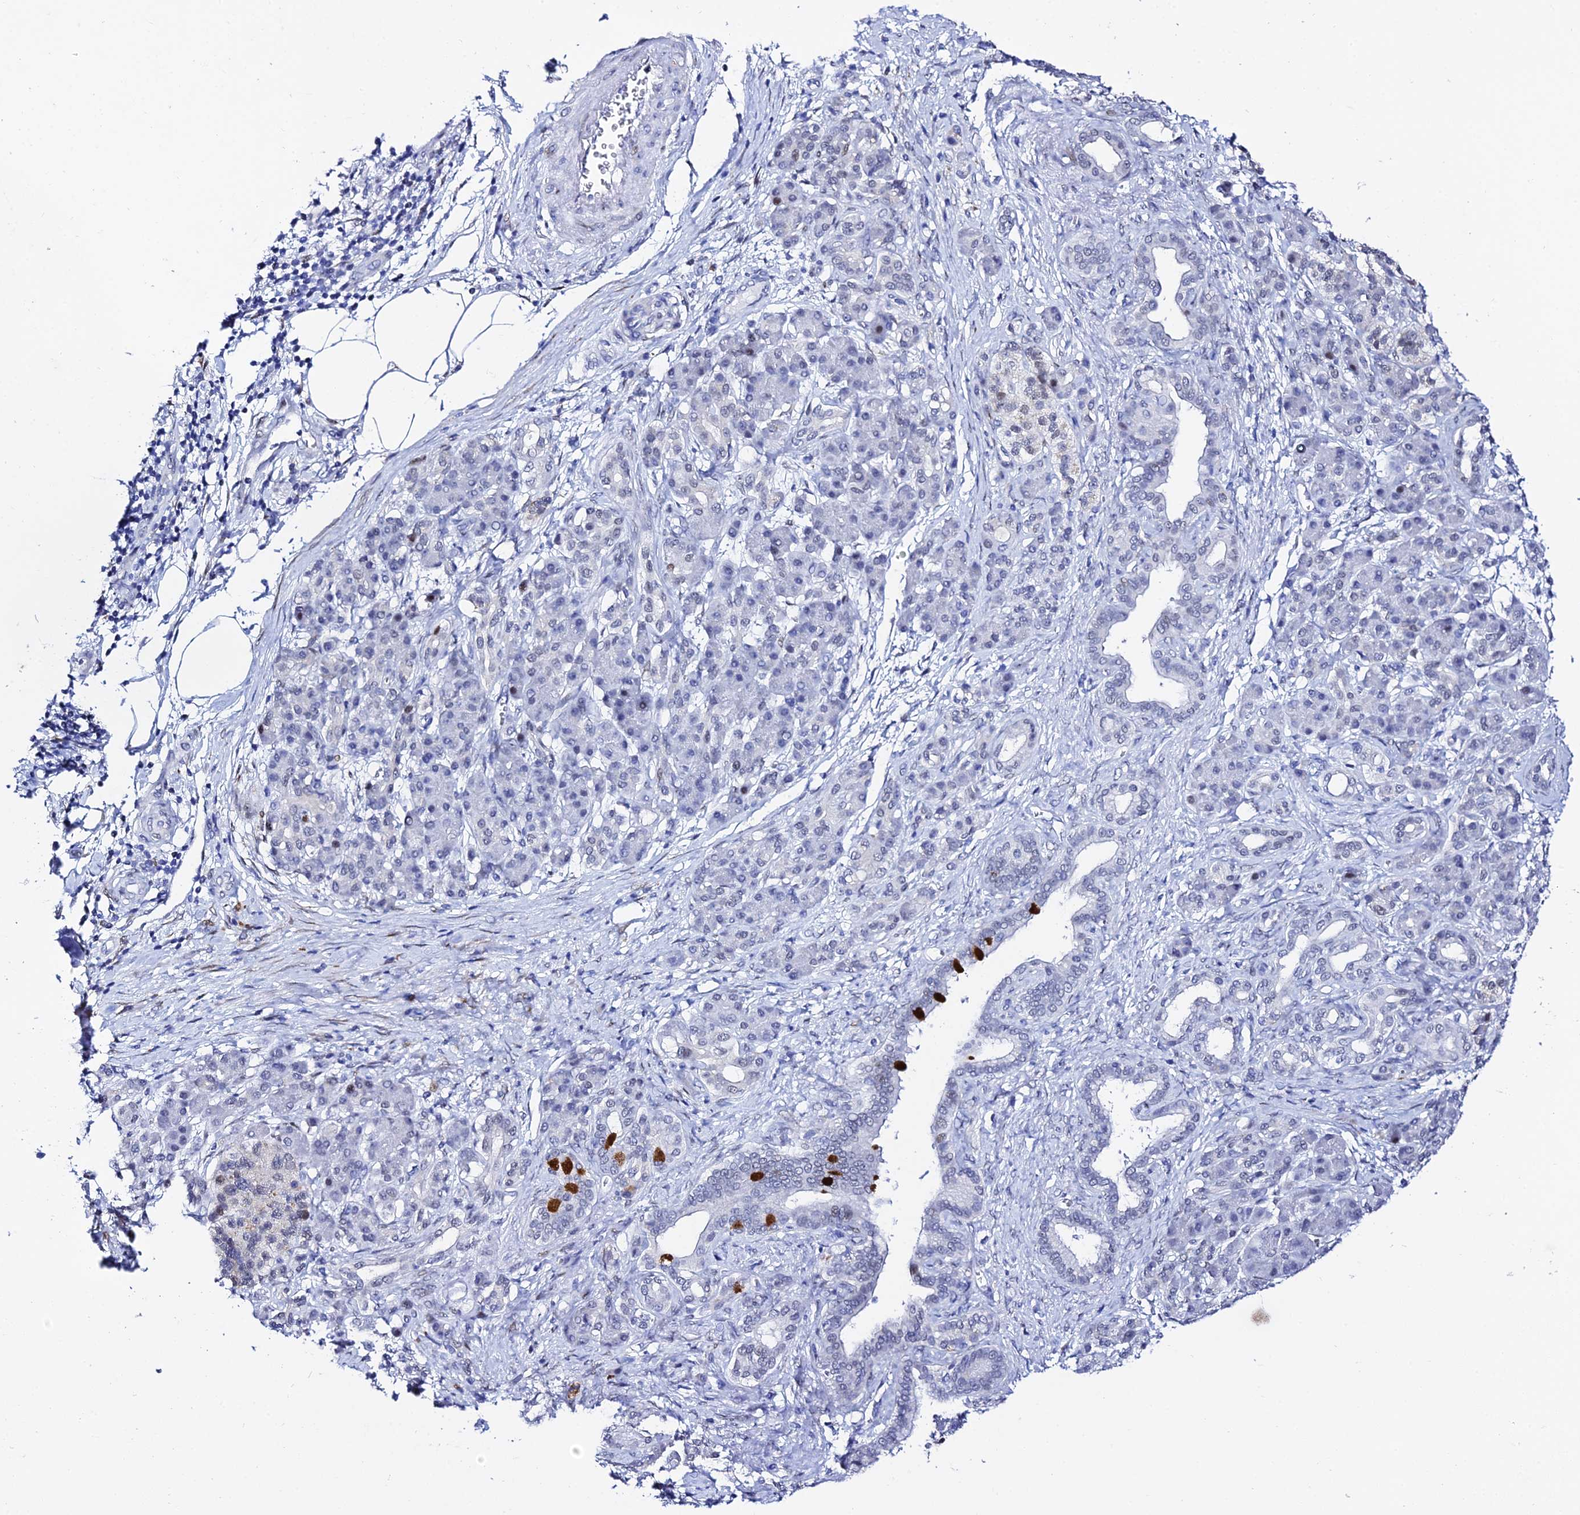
{"staining": {"intensity": "negative", "quantity": "none", "location": "none"}, "tissue": "pancreatic cancer", "cell_type": "Tumor cells", "image_type": "cancer", "snomed": [{"axis": "morphology", "description": "Adenocarcinoma, NOS"}, {"axis": "topography", "description": "Pancreas"}], "caption": "IHC histopathology image of neoplastic tissue: human pancreatic cancer stained with DAB (3,3'-diaminobenzidine) displays no significant protein staining in tumor cells.", "gene": "POFUT2", "patient": {"sex": "female", "age": 55}}